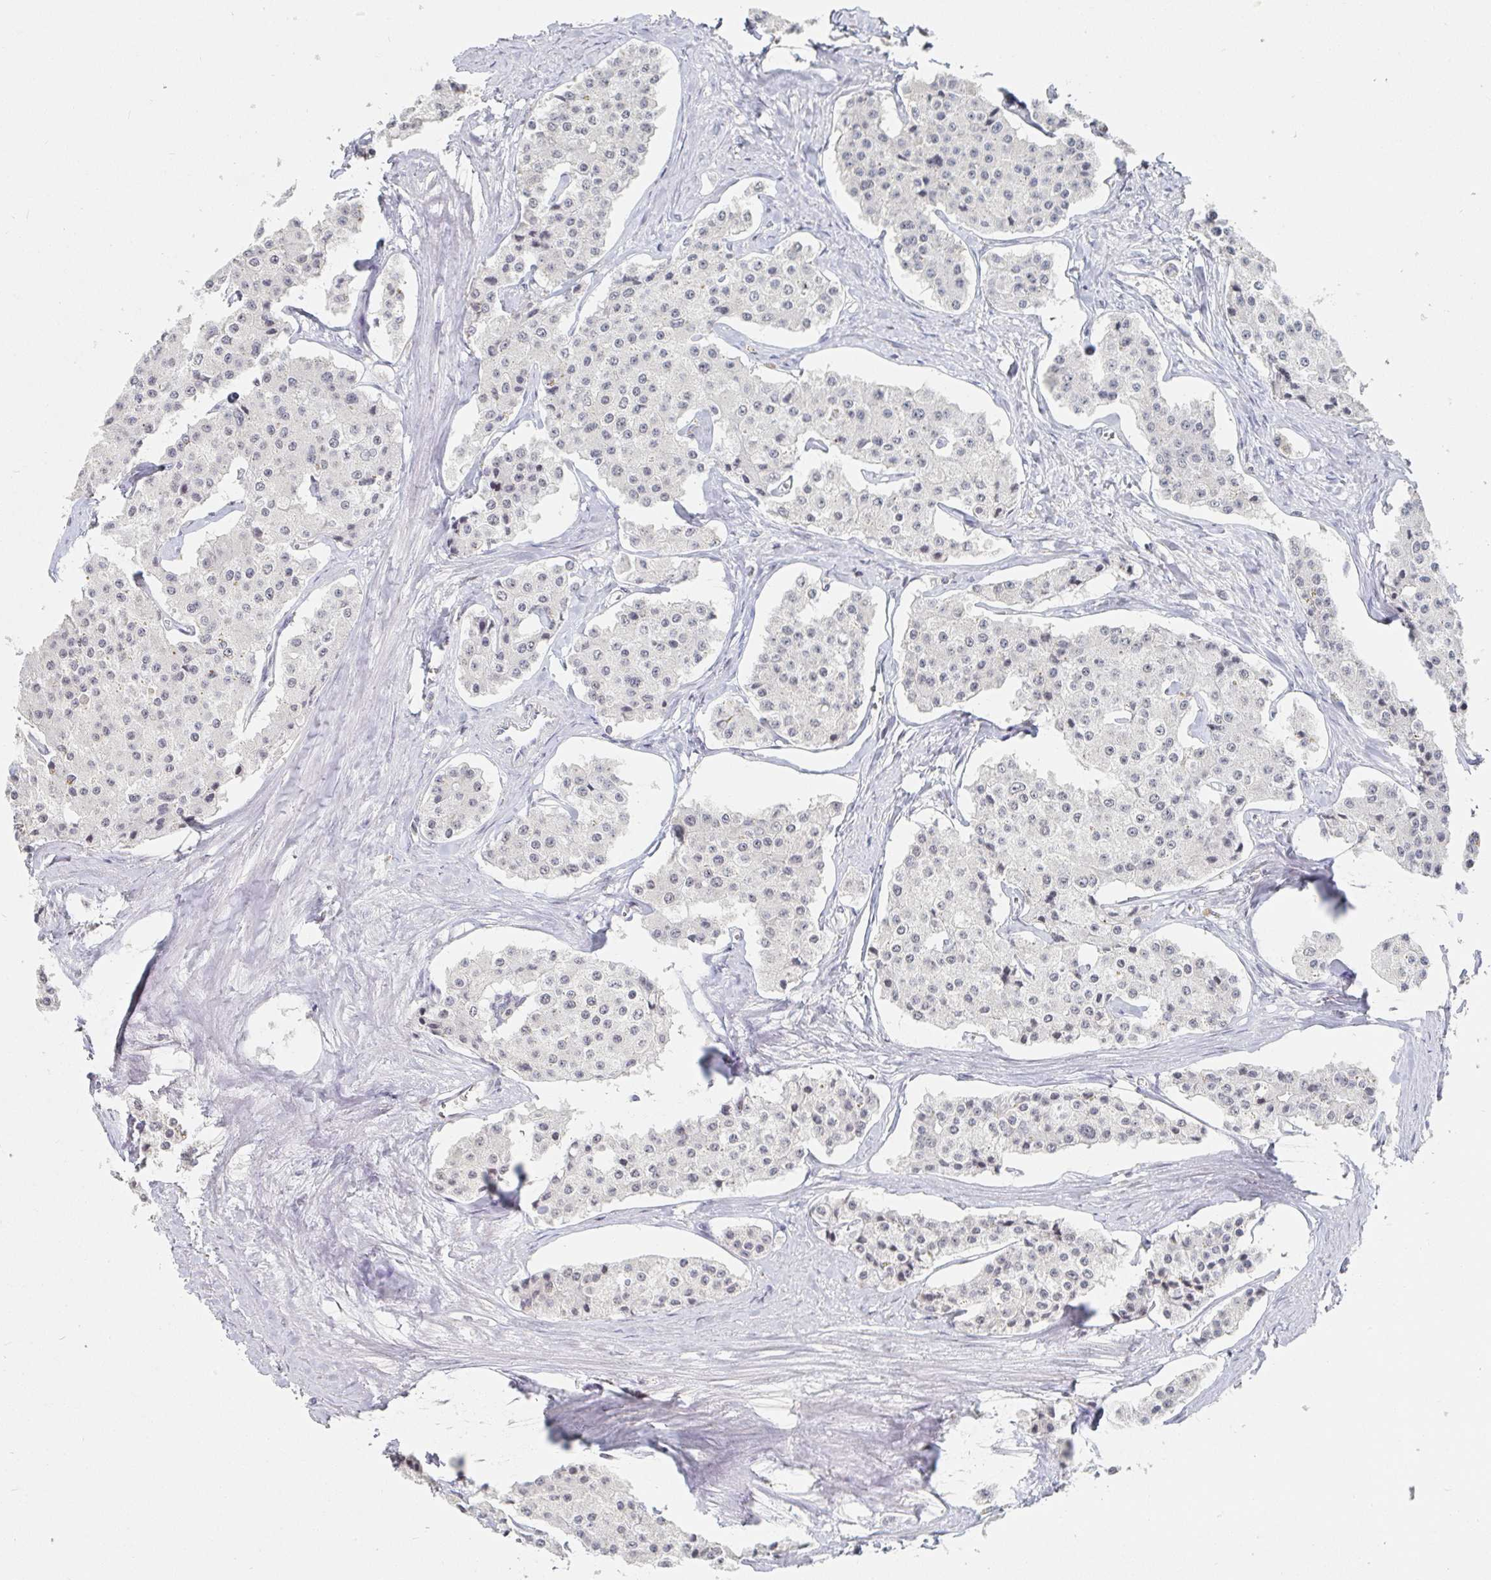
{"staining": {"intensity": "negative", "quantity": "none", "location": "none"}, "tissue": "carcinoid", "cell_type": "Tumor cells", "image_type": "cancer", "snomed": [{"axis": "morphology", "description": "Carcinoid, malignant, NOS"}, {"axis": "topography", "description": "Small intestine"}], "caption": "This photomicrograph is of carcinoid stained with immunohistochemistry to label a protein in brown with the nuclei are counter-stained blue. There is no expression in tumor cells.", "gene": "NME9", "patient": {"sex": "female", "age": 65}}